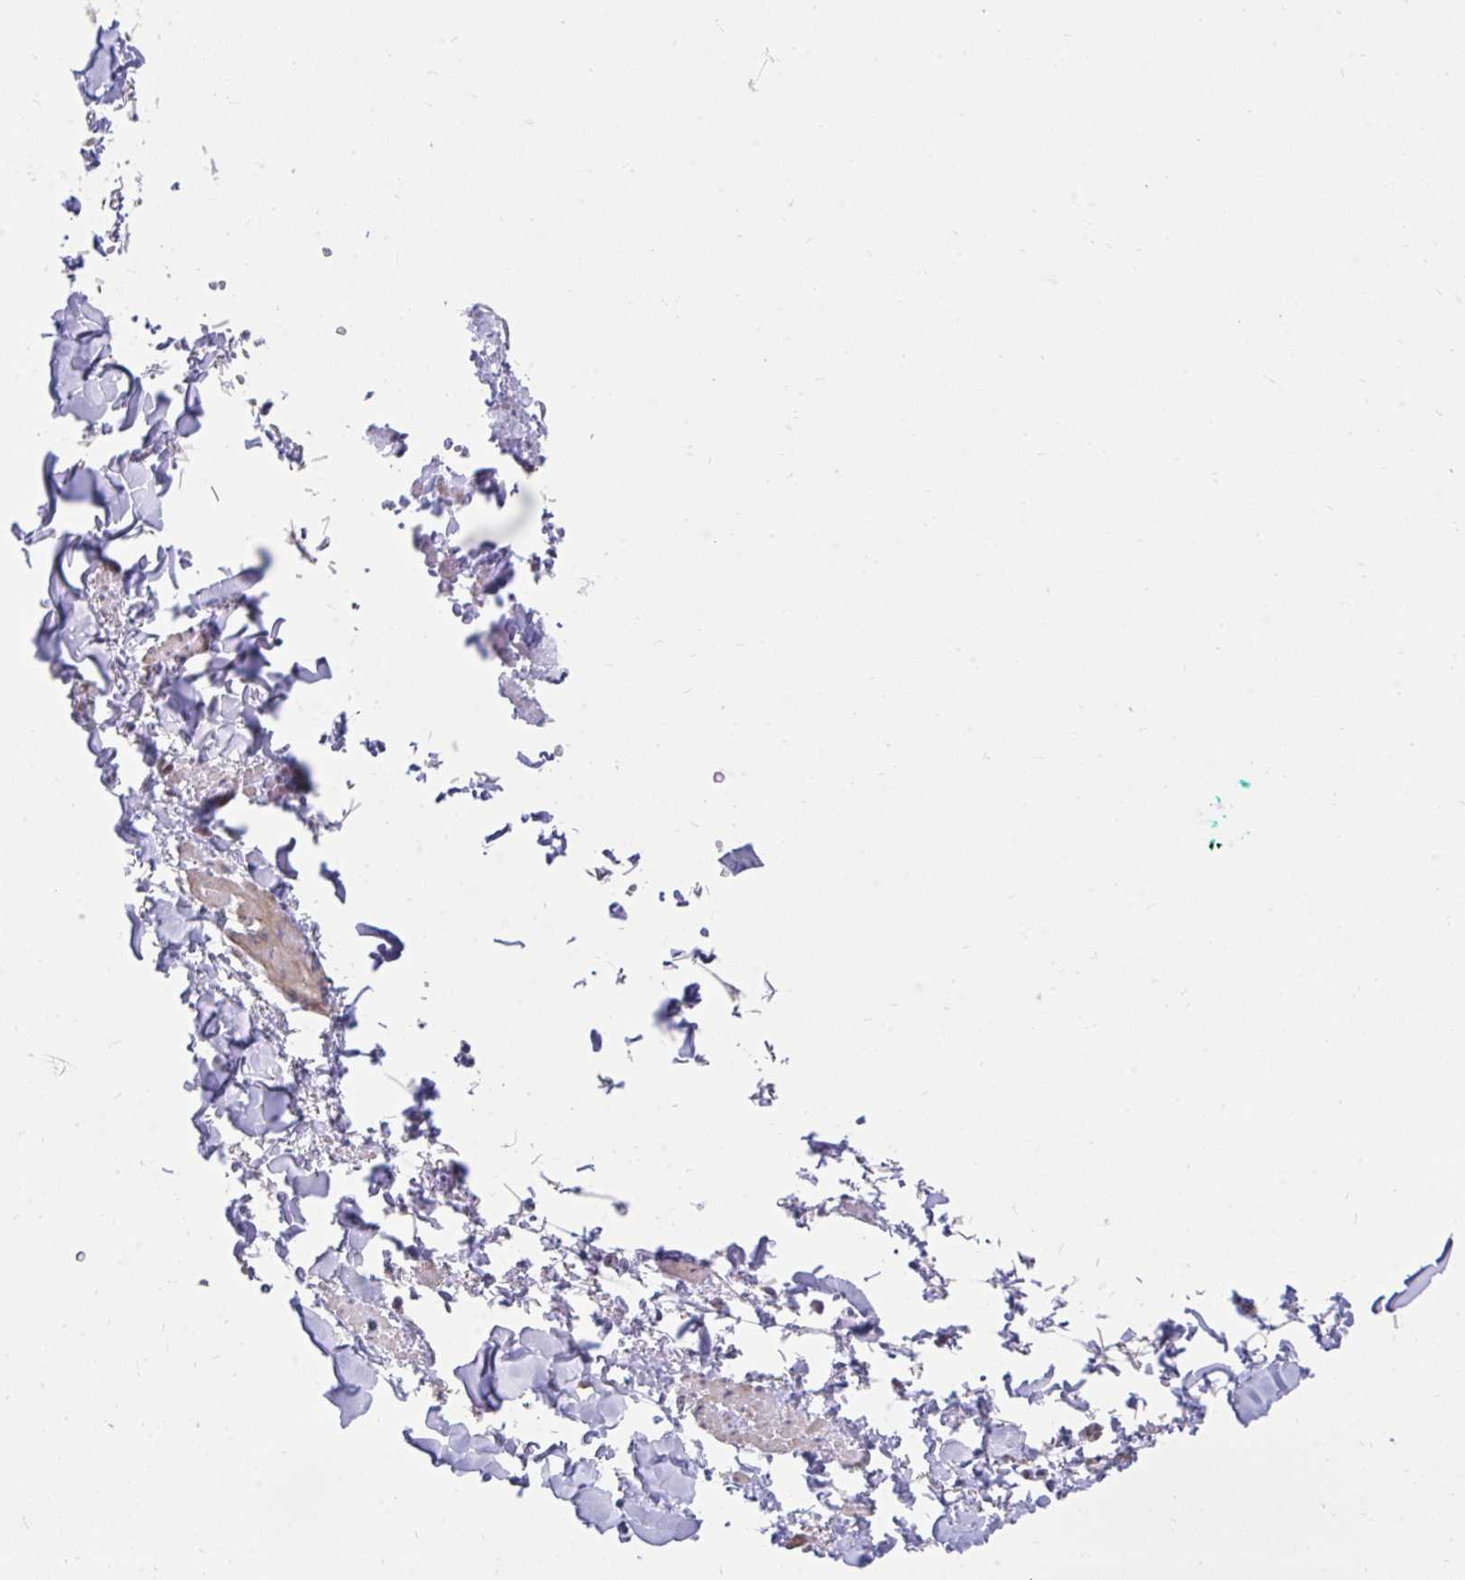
{"staining": {"intensity": "negative", "quantity": "none", "location": "none"}, "tissue": "adipose tissue", "cell_type": "Adipocytes", "image_type": "normal", "snomed": [{"axis": "morphology", "description": "Normal tissue, NOS"}, {"axis": "topography", "description": "Vulva"}, {"axis": "topography", "description": "Peripheral nerve tissue"}], "caption": "Benign adipose tissue was stained to show a protein in brown. There is no significant expression in adipocytes. (Immunohistochemistry, brightfield microscopy, high magnification).", "gene": "SLAMF7", "patient": {"sex": "female", "age": 66}}